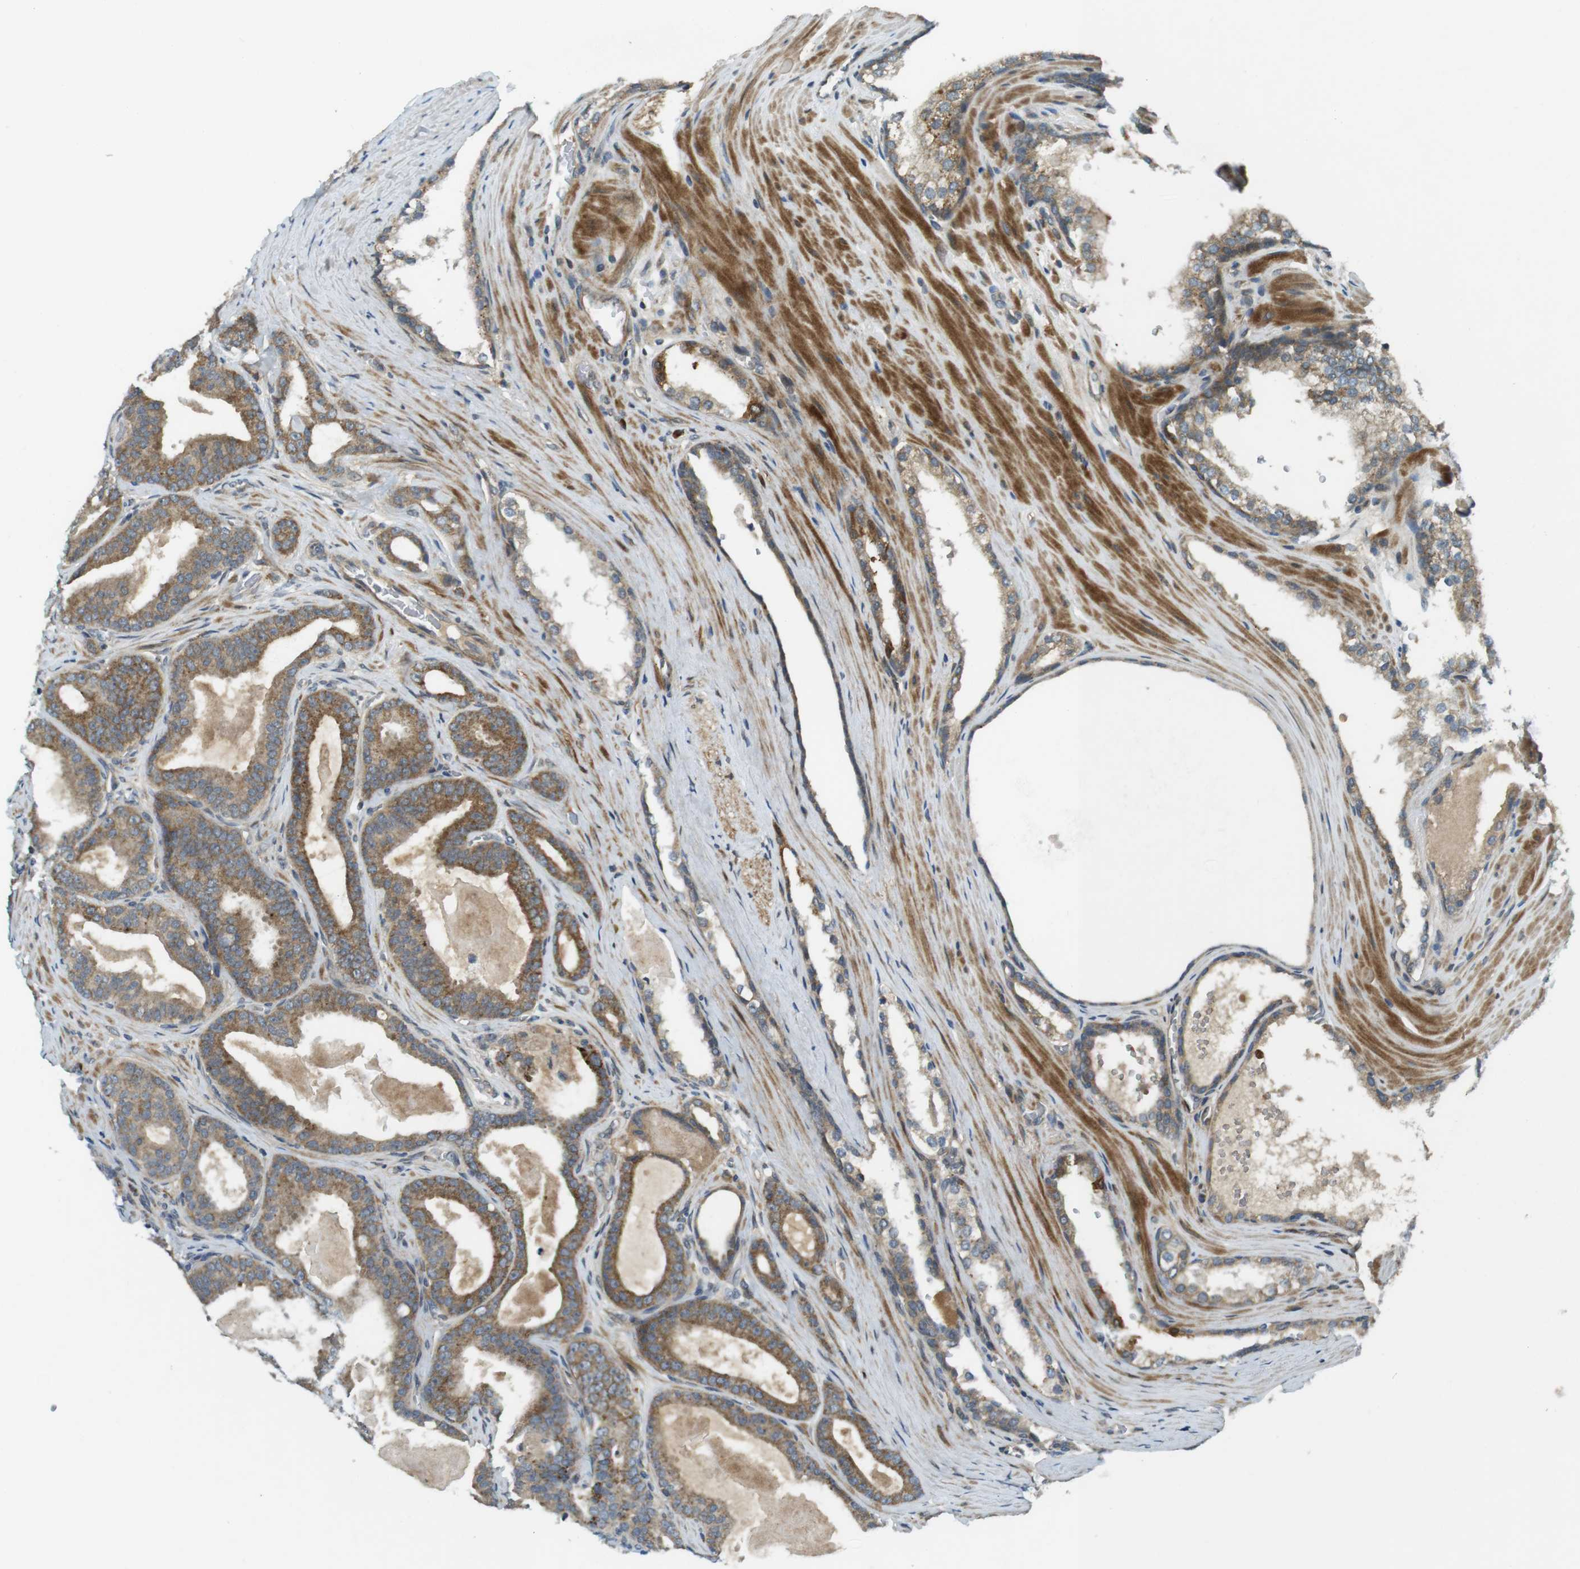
{"staining": {"intensity": "moderate", "quantity": ">75%", "location": "cytoplasmic/membranous"}, "tissue": "prostate cancer", "cell_type": "Tumor cells", "image_type": "cancer", "snomed": [{"axis": "morphology", "description": "Adenocarcinoma, High grade"}, {"axis": "topography", "description": "Prostate"}], "caption": "Tumor cells display medium levels of moderate cytoplasmic/membranous expression in approximately >75% of cells in human prostate high-grade adenocarcinoma.", "gene": "IFFO2", "patient": {"sex": "male", "age": 60}}